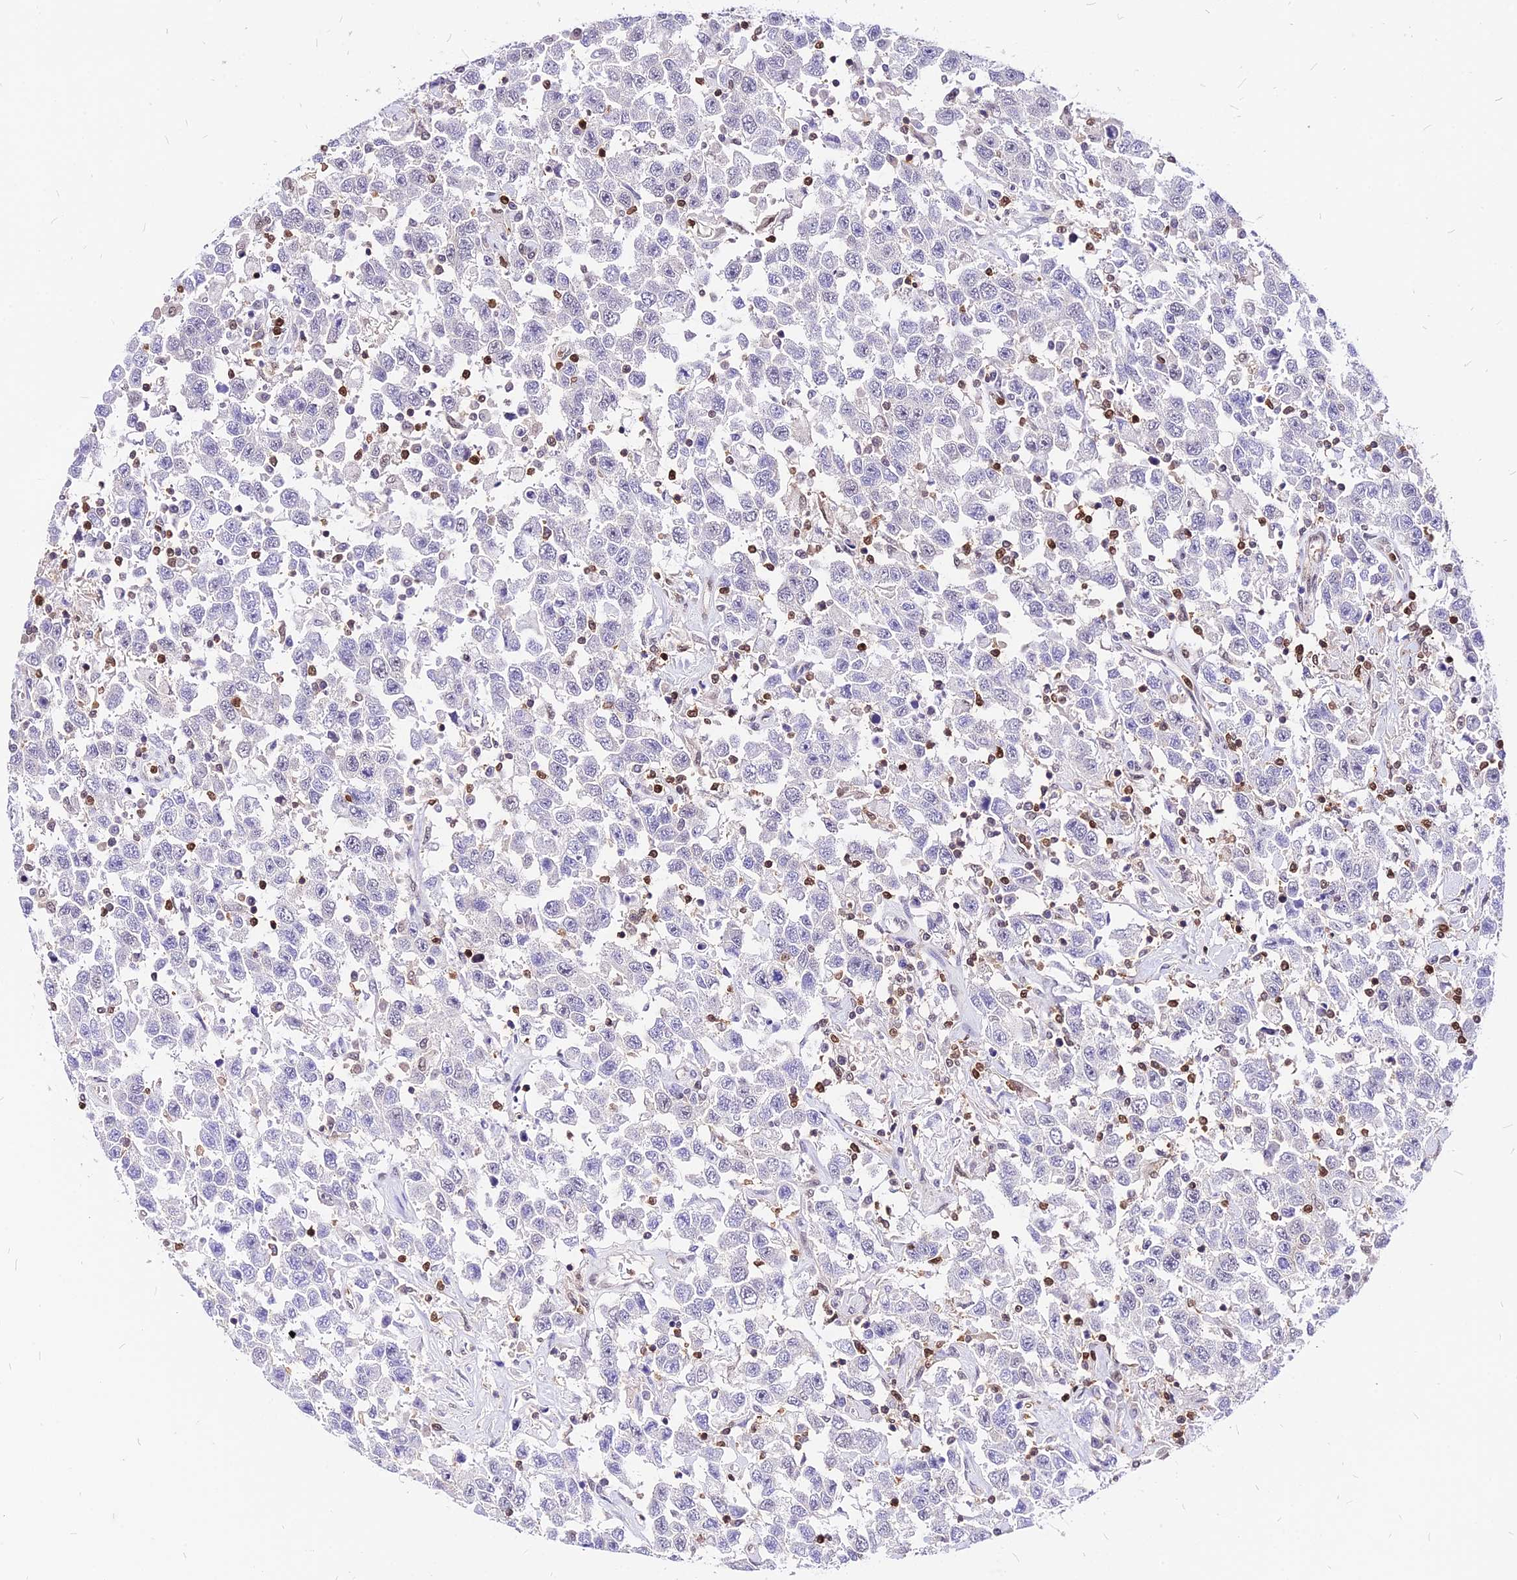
{"staining": {"intensity": "negative", "quantity": "none", "location": "none"}, "tissue": "testis cancer", "cell_type": "Tumor cells", "image_type": "cancer", "snomed": [{"axis": "morphology", "description": "Seminoma, NOS"}, {"axis": "topography", "description": "Testis"}], "caption": "DAB (3,3'-diaminobenzidine) immunohistochemical staining of seminoma (testis) demonstrates no significant positivity in tumor cells. Brightfield microscopy of immunohistochemistry stained with DAB (brown) and hematoxylin (blue), captured at high magnification.", "gene": "PAXX", "patient": {"sex": "male", "age": 41}}